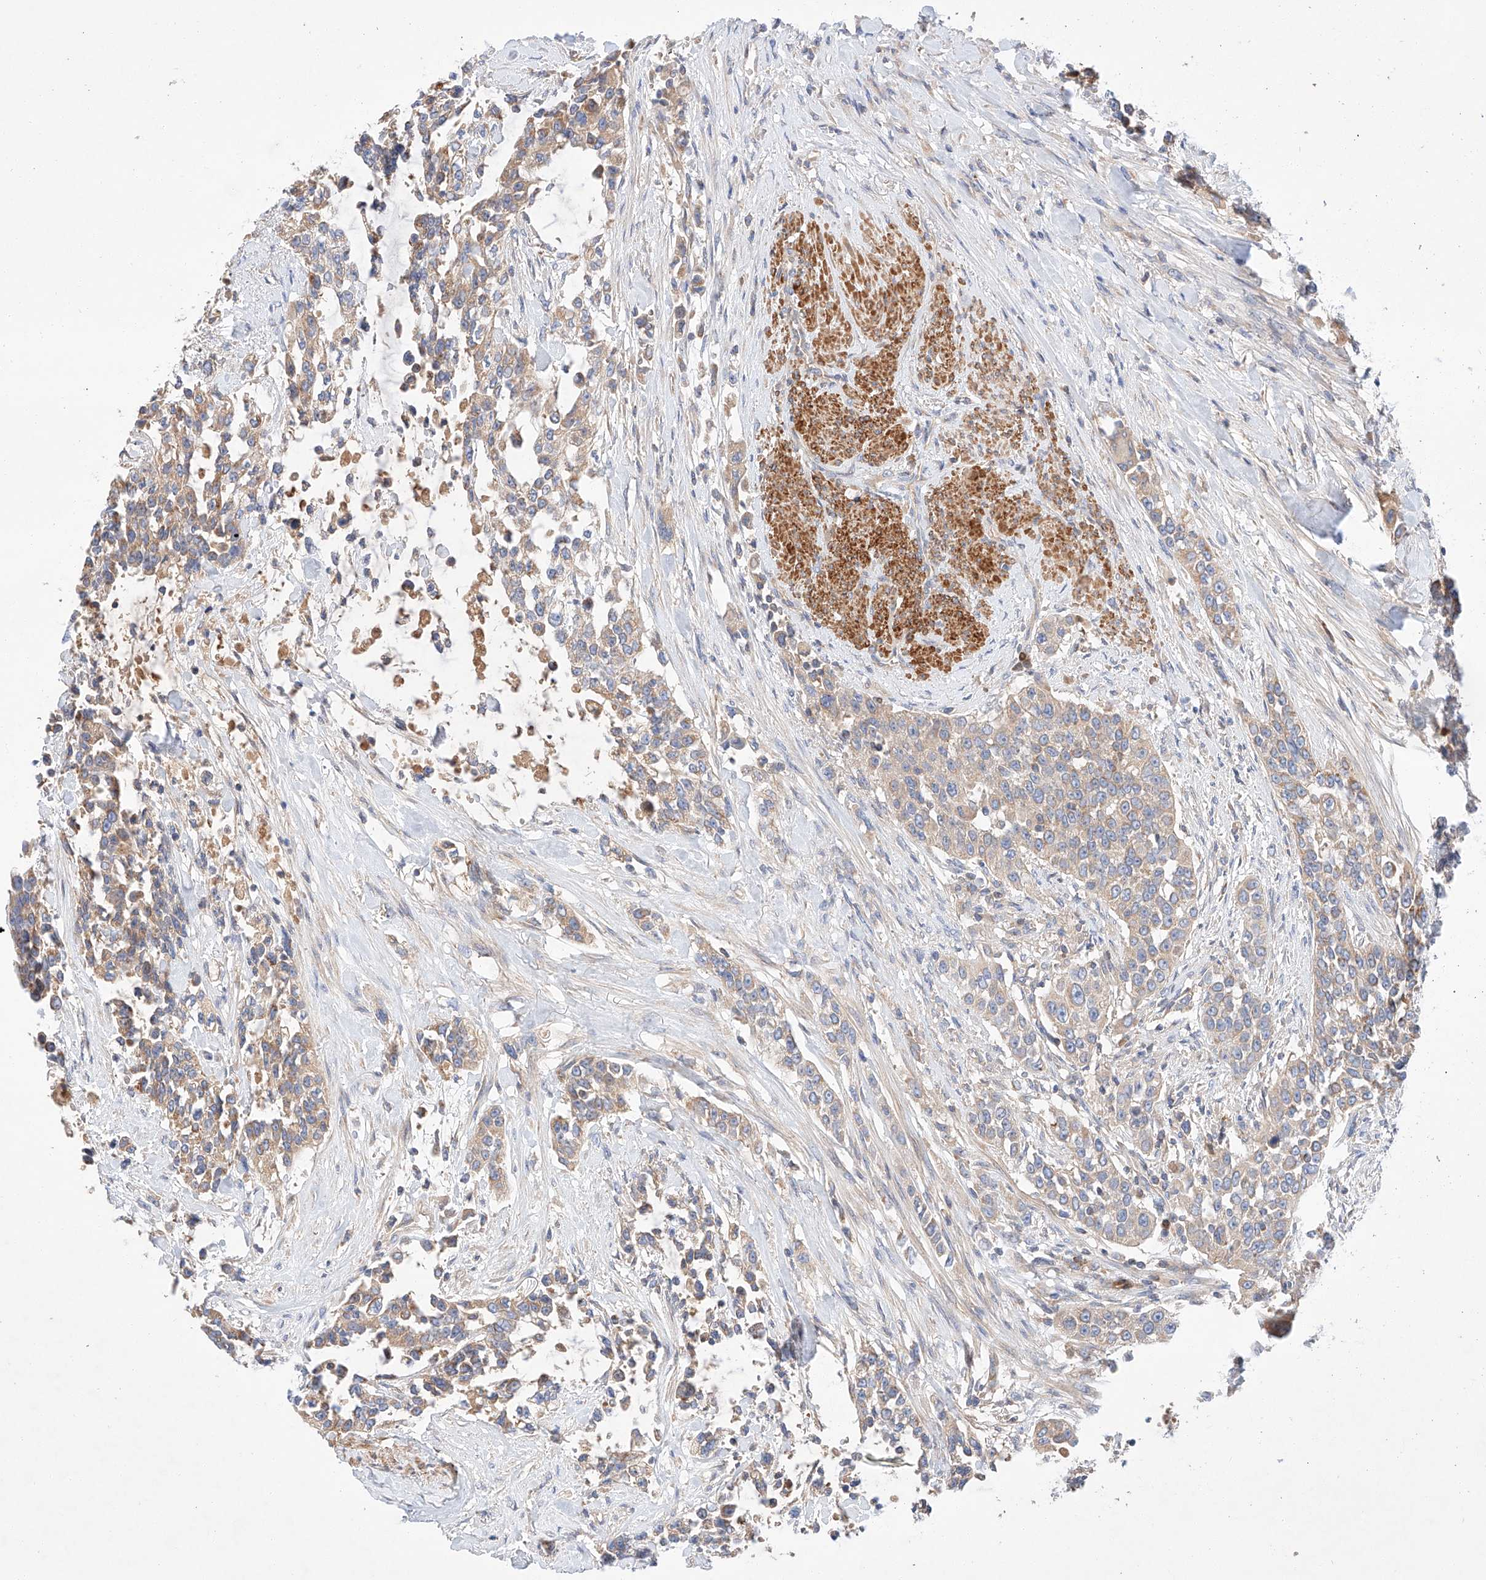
{"staining": {"intensity": "moderate", "quantity": ">75%", "location": "cytoplasmic/membranous"}, "tissue": "urothelial cancer", "cell_type": "Tumor cells", "image_type": "cancer", "snomed": [{"axis": "morphology", "description": "Urothelial carcinoma, High grade"}, {"axis": "topography", "description": "Urinary bladder"}], "caption": "IHC (DAB) staining of human urothelial carcinoma (high-grade) demonstrates moderate cytoplasmic/membranous protein expression in approximately >75% of tumor cells. Immunohistochemistry stains the protein in brown and the nuclei are stained blue.", "gene": "C6orf118", "patient": {"sex": "female", "age": 80}}